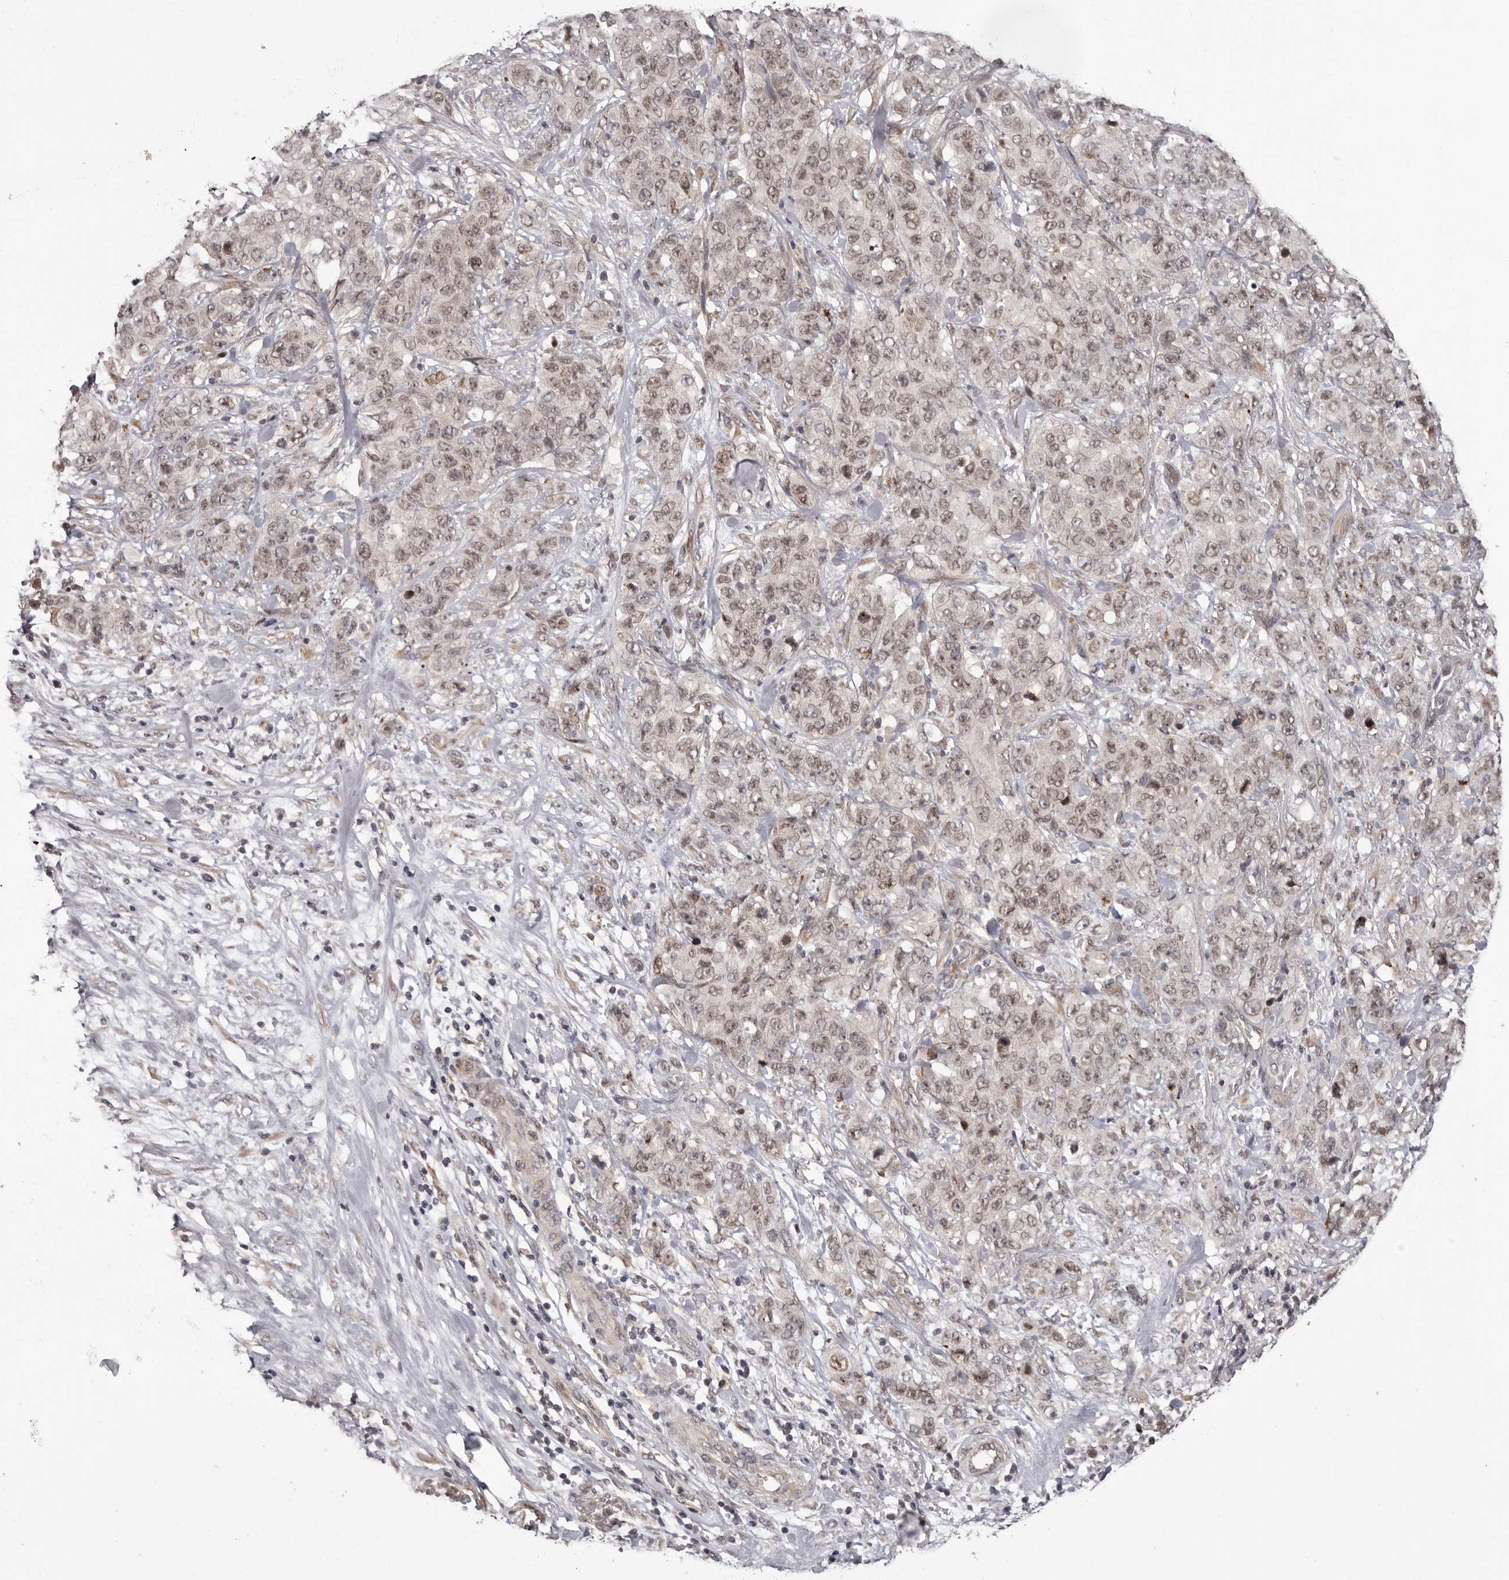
{"staining": {"intensity": "weak", "quantity": ">75%", "location": "nuclear"}, "tissue": "stomach cancer", "cell_type": "Tumor cells", "image_type": "cancer", "snomed": [{"axis": "morphology", "description": "Adenocarcinoma, NOS"}, {"axis": "topography", "description": "Stomach"}], "caption": "Immunohistochemistry (IHC) of stomach adenocarcinoma displays low levels of weak nuclear staining in approximately >75% of tumor cells.", "gene": "TBX5", "patient": {"sex": "male", "age": 48}}